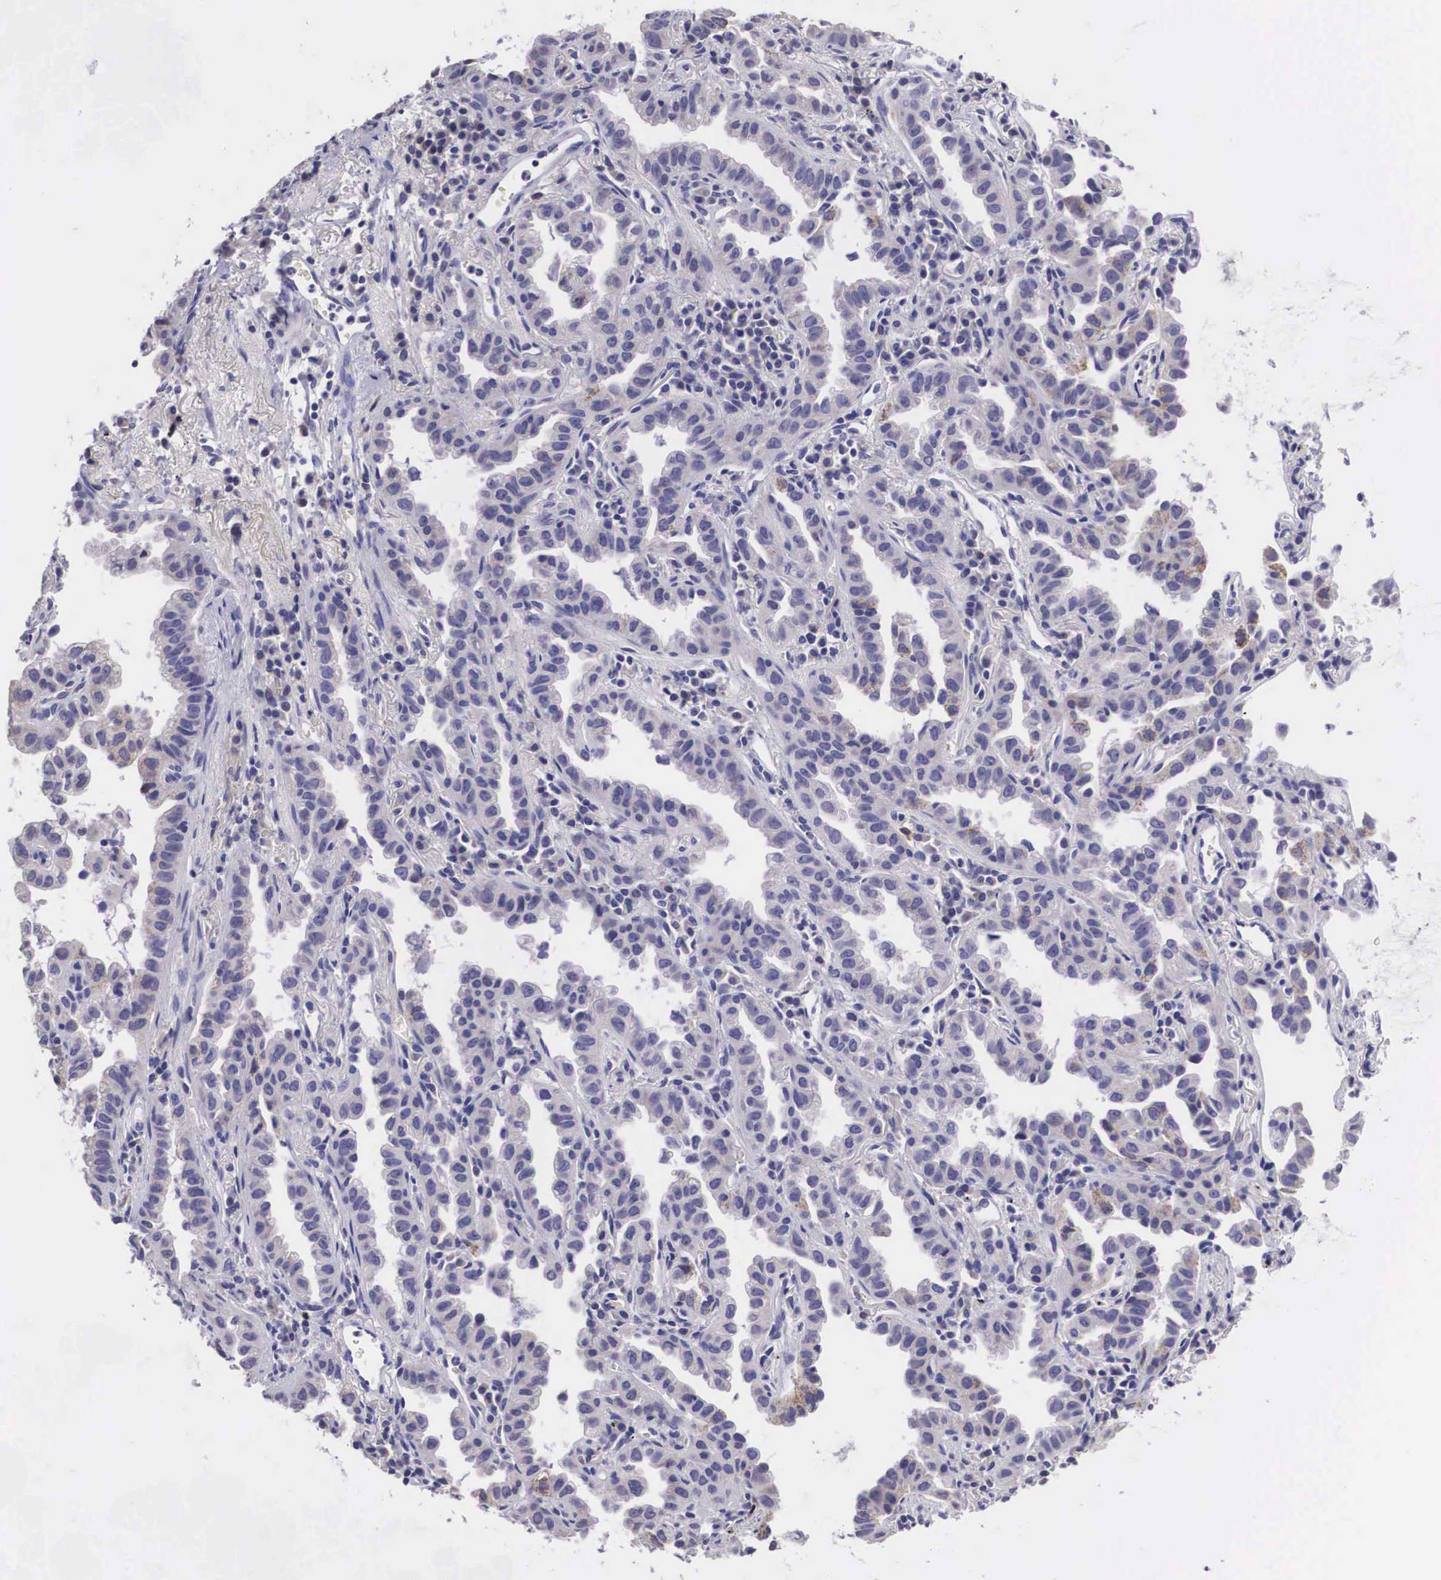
{"staining": {"intensity": "weak", "quantity": "<25%", "location": "cytoplasmic/membranous"}, "tissue": "lung cancer", "cell_type": "Tumor cells", "image_type": "cancer", "snomed": [{"axis": "morphology", "description": "Adenocarcinoma, NOS"}, {"axis": "topography", "description": "Lung"}], "caption": "A high-resolution micrograph shows immunohistochemistry staining of lung adenocarcinoma, which shows no significant expression in tumor cells. (DAB immunohistochemistry (IHC), high magnification).", "gene": "ARG2", "patient": {"sex": "female", "age": 50}}